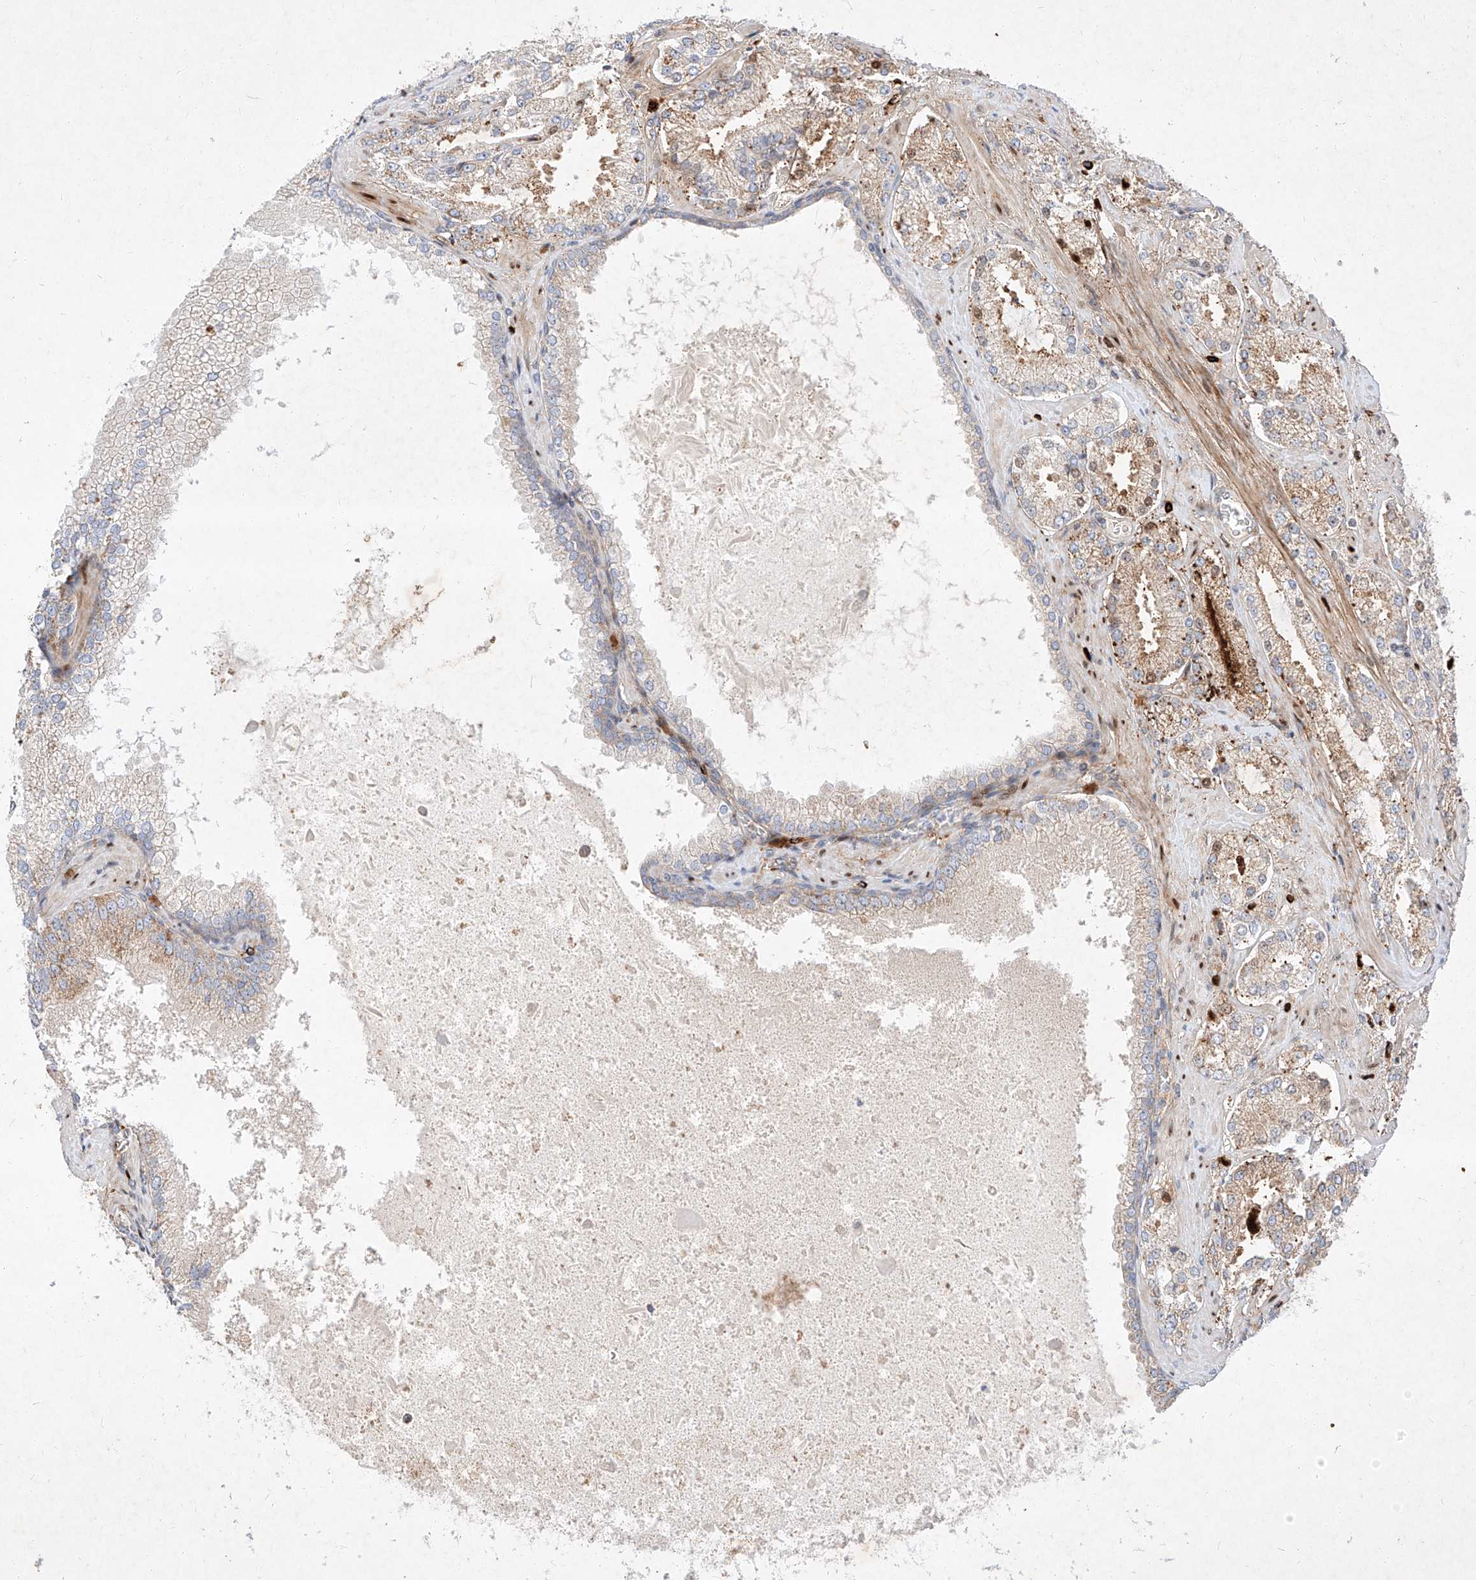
{"staining": {"intensity": "moderate", "quantity": "25%-75%", "location": "cytoplasmic/membranous"}, "tissue": "prostate cancer", "cell_type": "Tumor cells", "image_type": "cancer", "snomed": [{"axis": "morphology", "description": "Adenocarcinoma, High grade"}, {"axis": "topography", "description": "Prostate"}], "caption": "Brown immunohistochemical staining in human prostate adenocarcinoma (high-grade) reveals moderate cytoplasmic/membranous positivity in approximately 25%-75% of tumor cells. (DAB (3,3'-diaminobenzidine) = brown stain, brightfield microscopy at high magnification).", "gene": "OSGEPL1", "patient": {"sex": "male", "age": 73}}